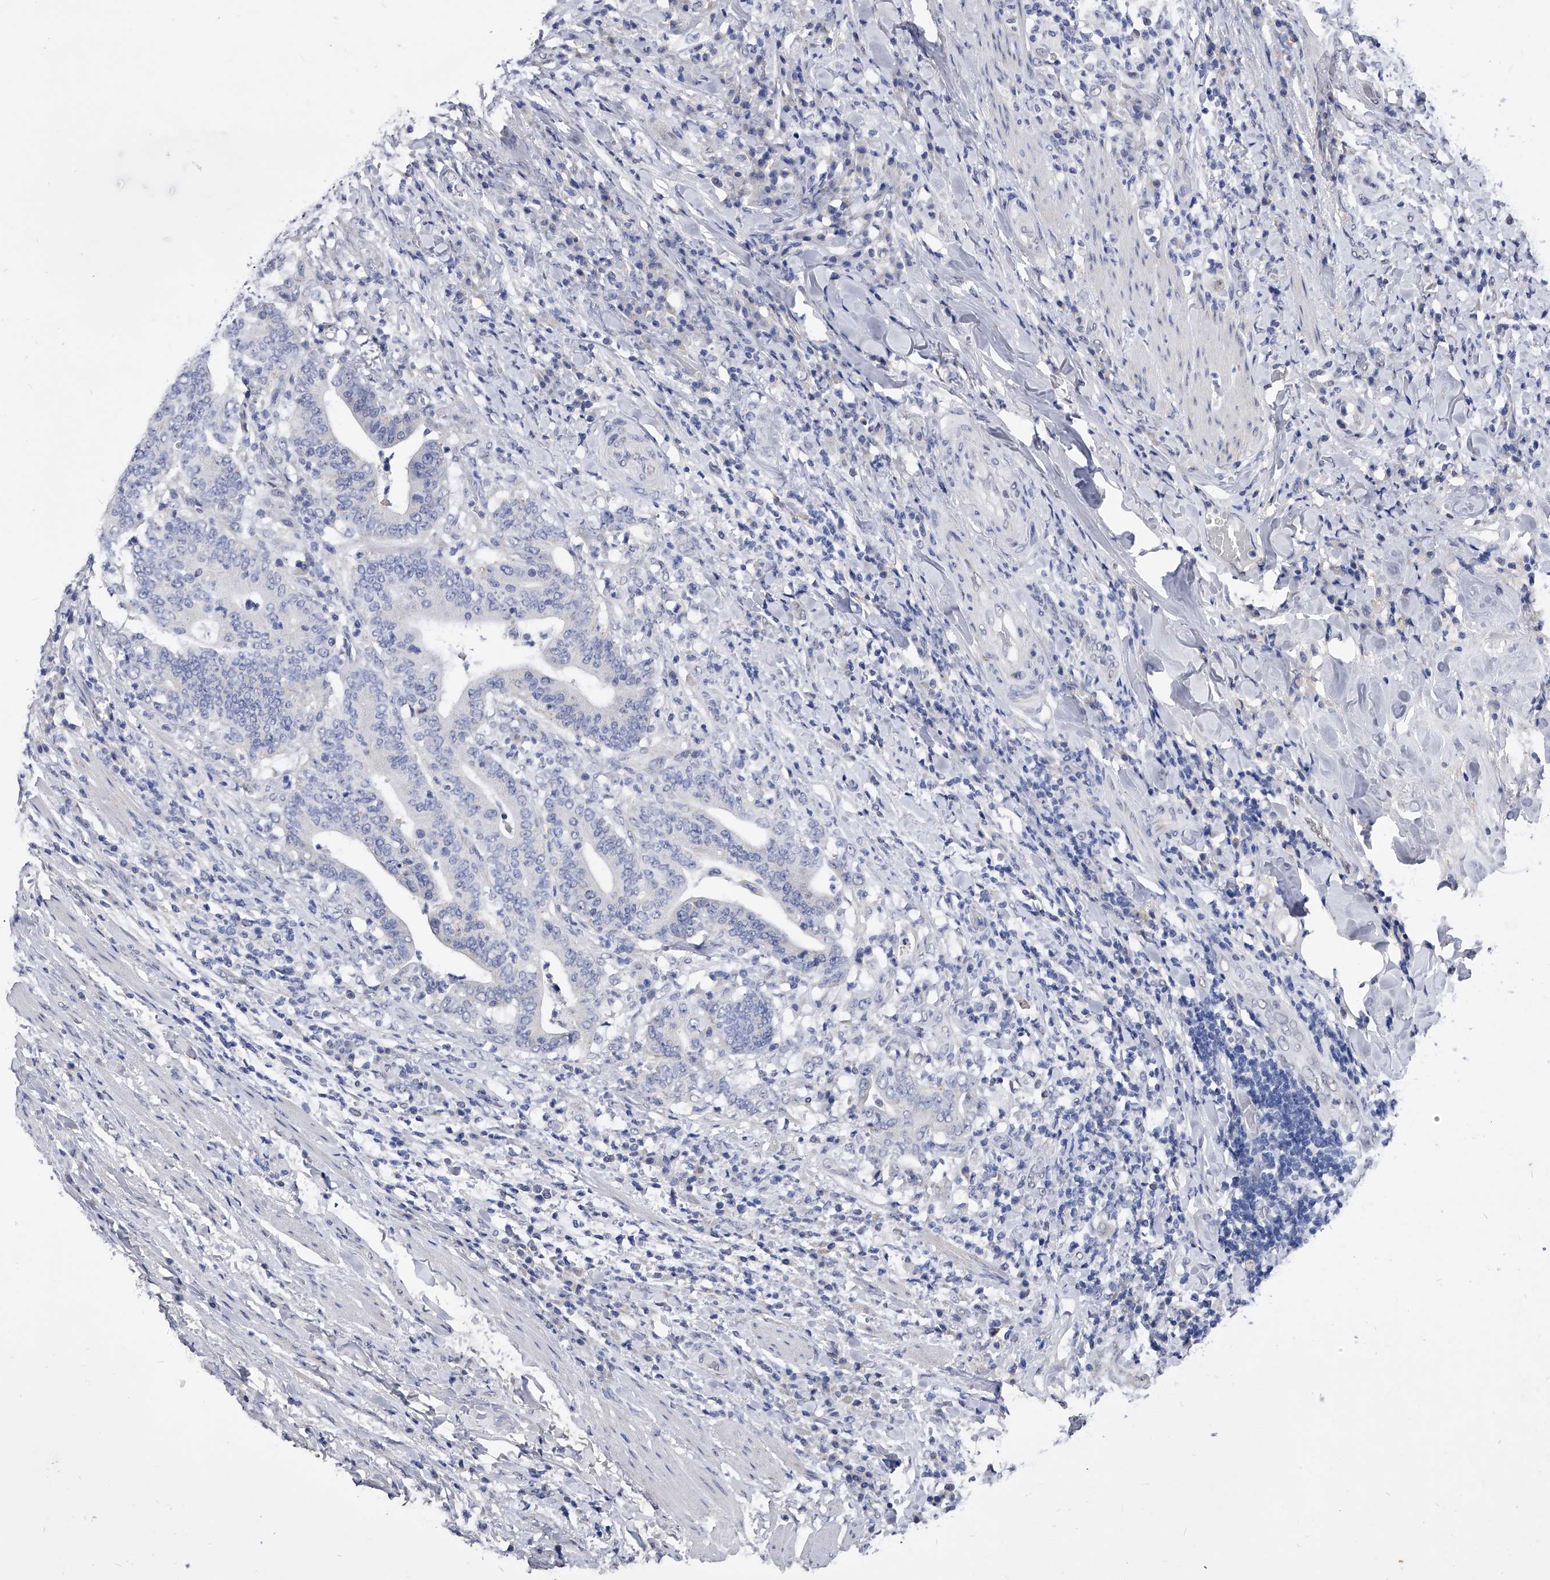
{"staining": {"intensity": "negative", "quantity": "none", "location": "none"}, "tissue": "colorectal cancer", "cell_type": "Tumor cells", "image_type": "cancer", "snomed": [{"axis": "morphology", "description": "Adenocarcinoma, NOS"}, {"axis": "topography", "description": "Colon"}], "caption": "Immunohistochemistry (IHC) photomicrograph of colorectal adenocarcinoma stained for a protein (brown), which shows no positivity in tumor cells.", "gene": "ZNF529", "patient": {"sex": "female", "age": 66}}